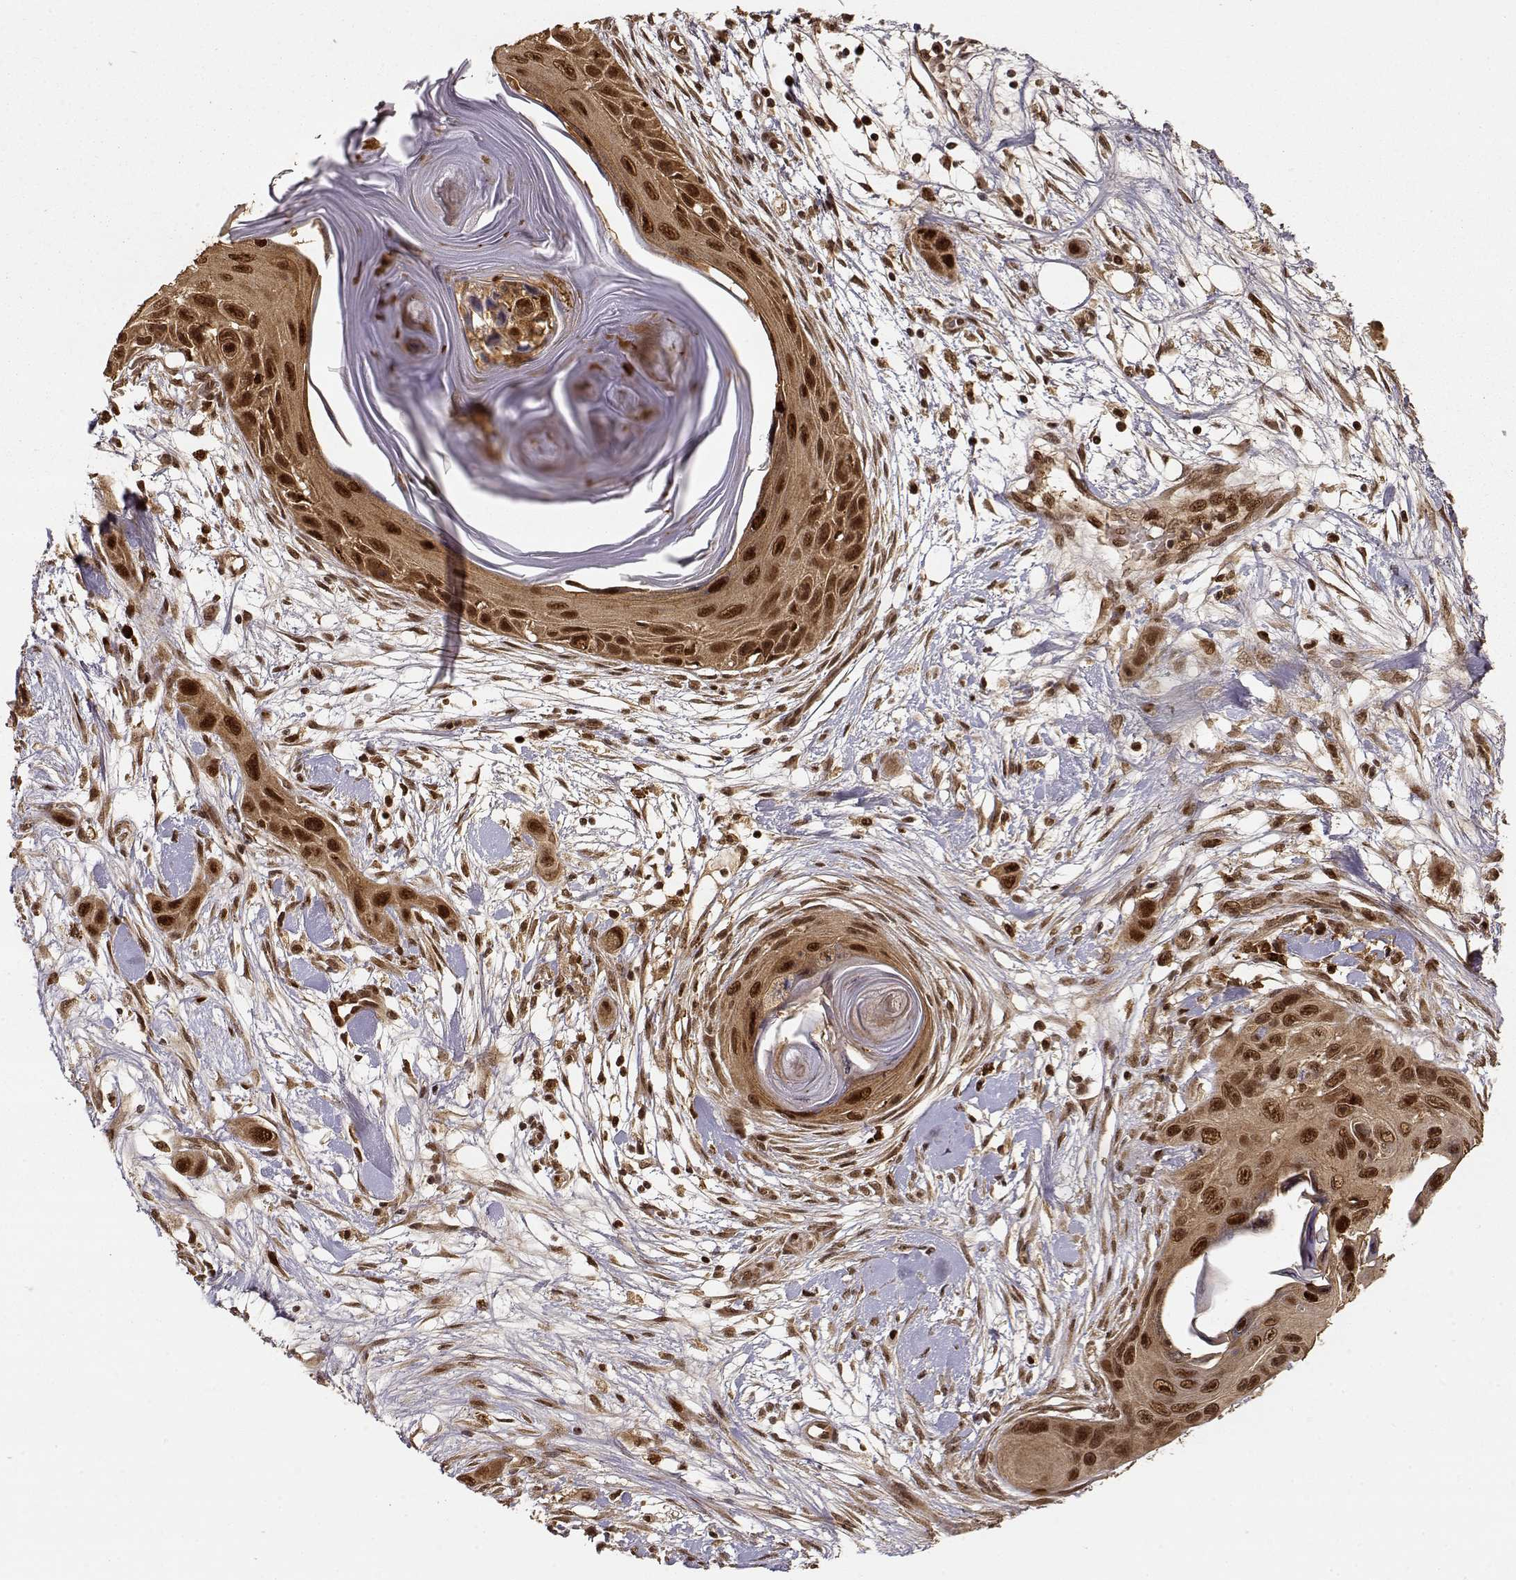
{"staining": {"intensity": "strong", "quantity": ">75%", "location": "cytoplasmic/membranous,nuclear"}, "tissue": "skin cancer", "cell_type": "Tumor cells", "image_type": "cancer", "snomed": [{"axis": "morphology", "description": "Squamous cell carcinoma, NOS"}, {"axis": "topography", "description": "Skin"}], "caption": "This histopathology image shows immunohistochemistry (IHC) staining of squamous cell carcinoma (skin), with high strong cytoplasmic/membranous and nuclear expression in about >75% of tumor cells.", "gene": "MAEA", "patient": {"sex": "male", "age": 79}}